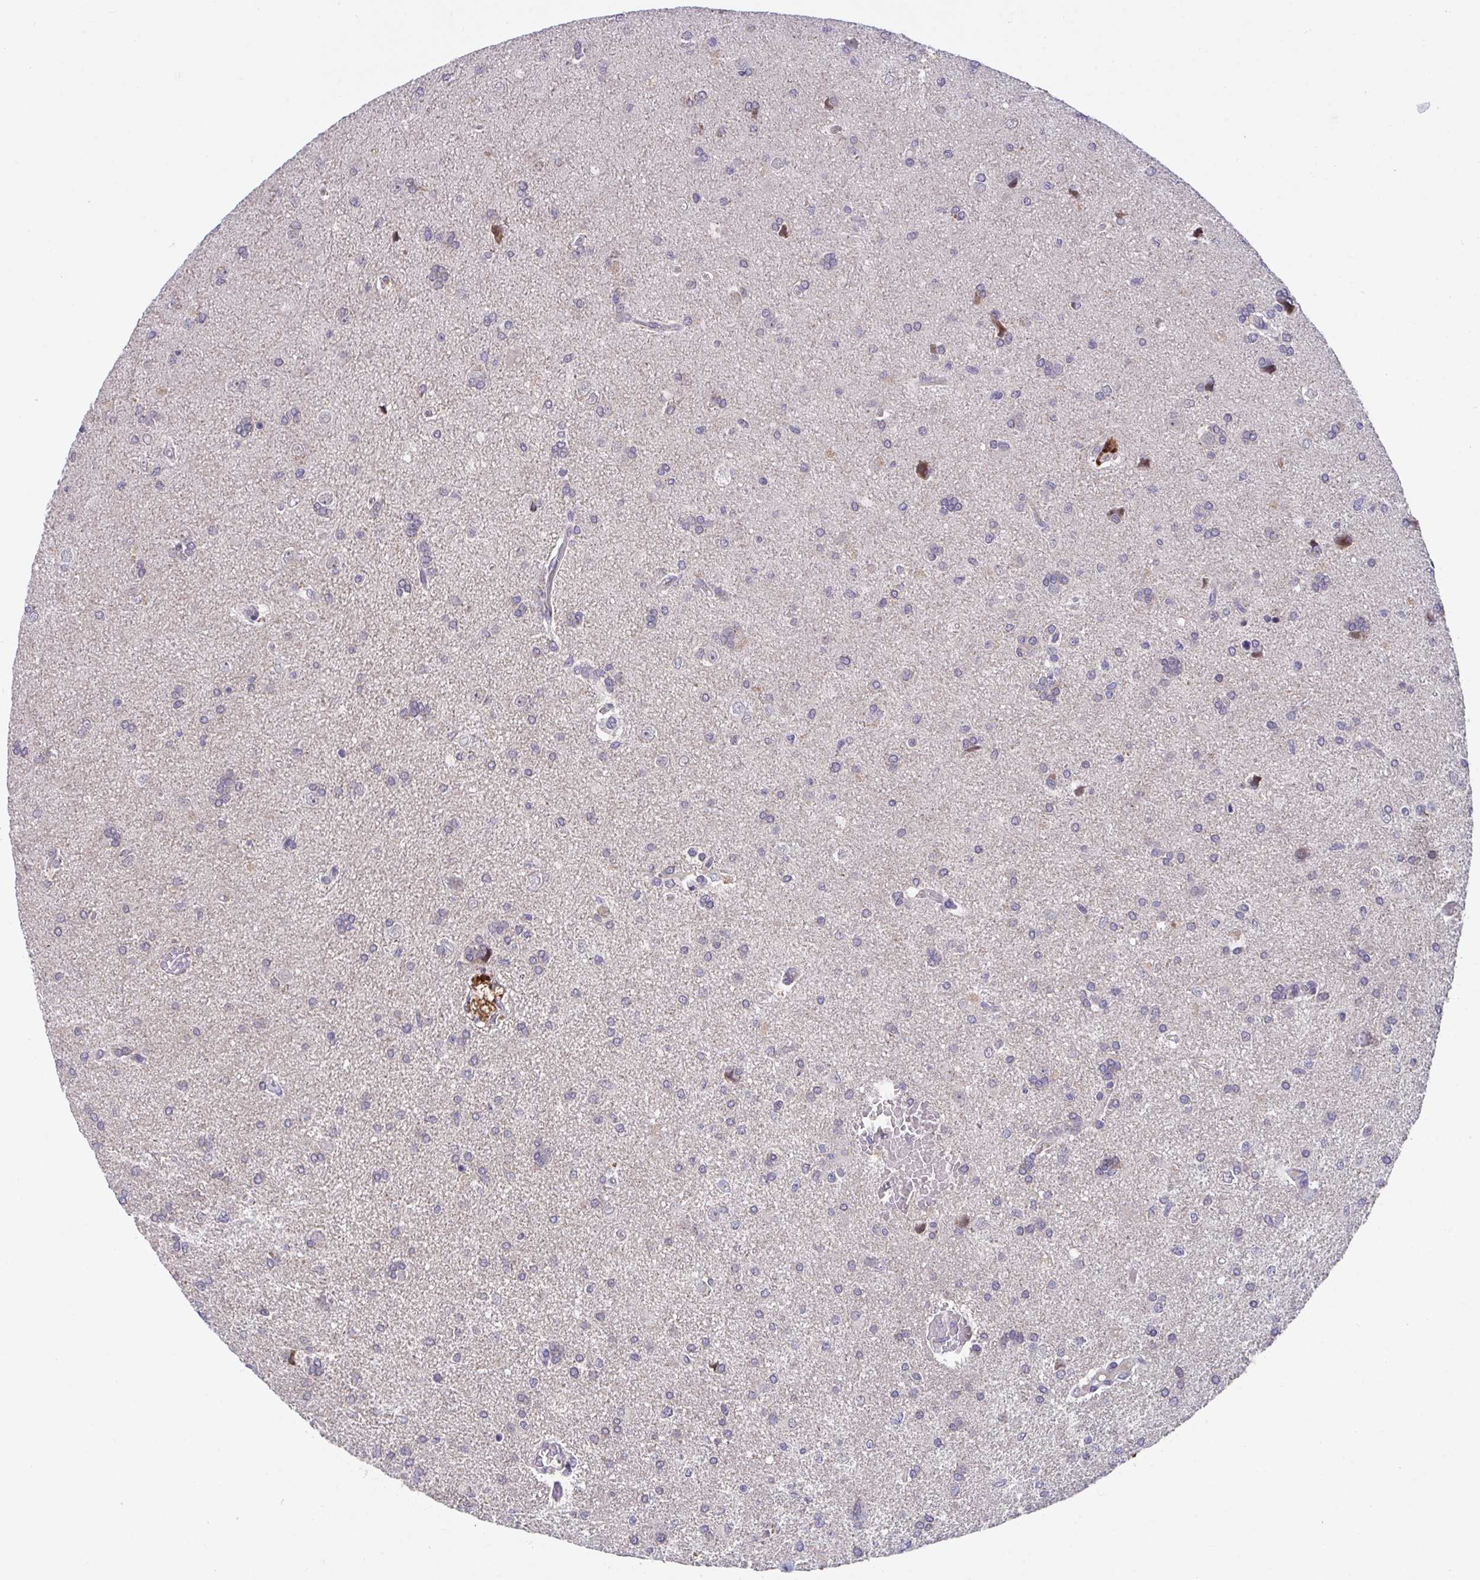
{"staining": {"intensity": "negative", "quantity": "none", "location": "none"}, "tissue": "glioma", "cell_type": "Tumor cells", "image_type": "cancer", "snomed": [{"axis": "morphology", "description": "Glioma, malignant, High grade"}, {"axis": "topography", "description": "Brain"}], "caption": "The image demonstrates no significant expression in tumor cells of malignant high-grade glioma.", "gene": "SUSD4", "patient": {"sex": "male", "age": 68}}